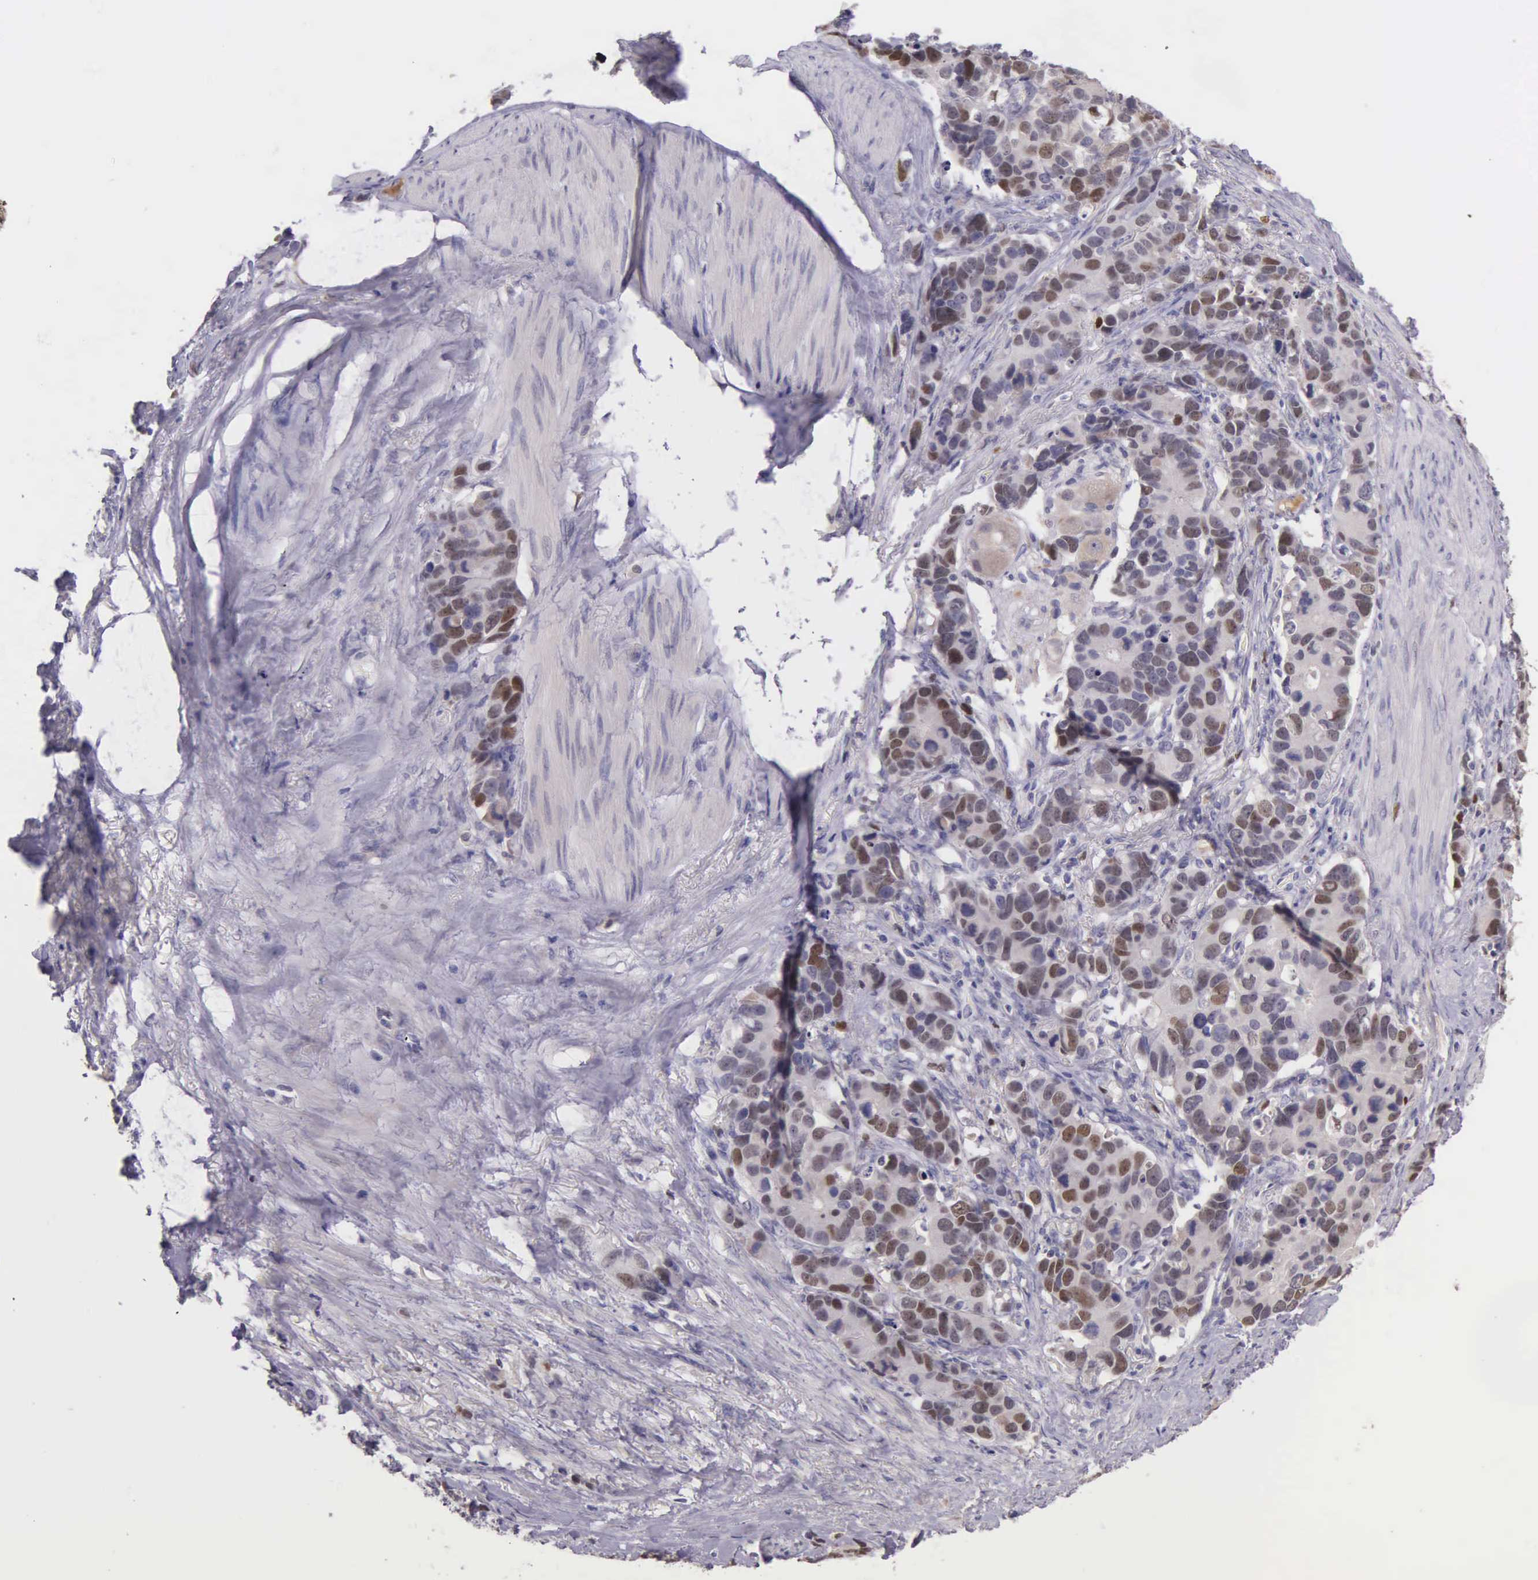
{"staining": {"intensity": "moderate", "quantity": "25%-75%", "location": "nuclear"}, "tissue": "stomach cancer", "cell_type": "Tumor cells", "image_type": "cancer", "snomed": [{"axis": "morphology", "description": "Adenocarcinoma, NOS"}, {"axis": "topography", "description": "Stomach, upper"}], "caption": "Immunohistochemistry of stomach cancer exhibits medium levels of moderate nuclear expression in about 25%-75% of tumor cells.", "gene": "MCM5", "patient": {"sex": "male", "age": 71}}